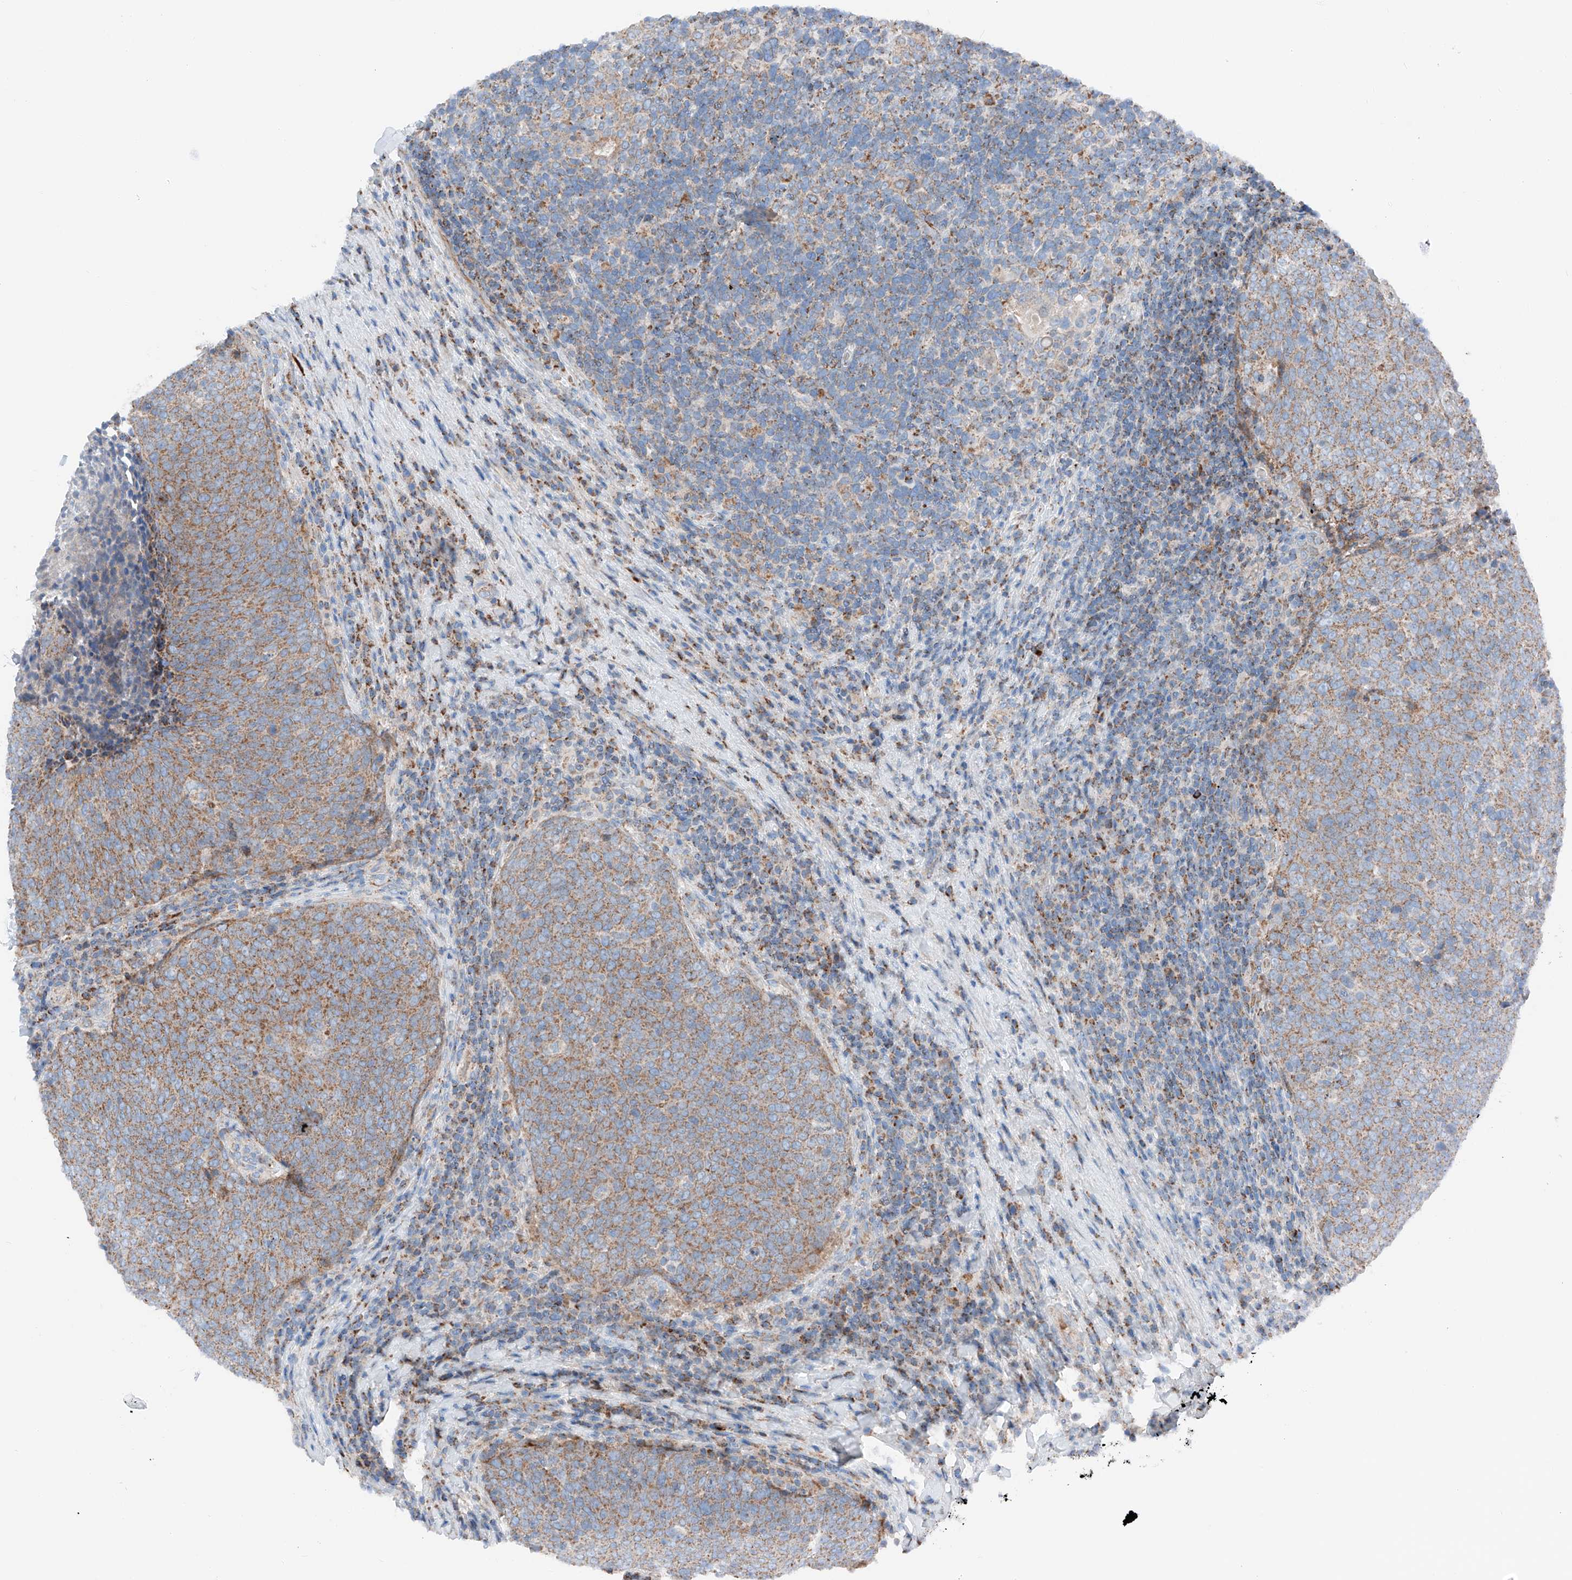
{"staining": {"intensity": "moderate", "quantity": ">75%", "location": "cytoplasmic/membranous"}, "tissue": "head and neck cancer", "cell_type": "Tumor cells", "image_type": "cancer", "snomed": [{"axis": "morphology", "description": "Squamous cell carcinoma, NOS"}, {"axis": "morphology", "description": "Squamous cell carcinoma, metastatic, NOS"}, {"axis": "topography", "description": "Lymph node"}, {"axis": "topography", "description": "Head-Neck"}], "caption": "Immunohistochemical staining of head and neck metastatic squamous cell carcinoma shows moderate cytoplasmic/membranous protein expression in about >75% of tumor cells. (DAB IHC with brightfield microscopy, high magnification).", "gene": "MRAP", "patient": {"sex": "male", "age": 62}}